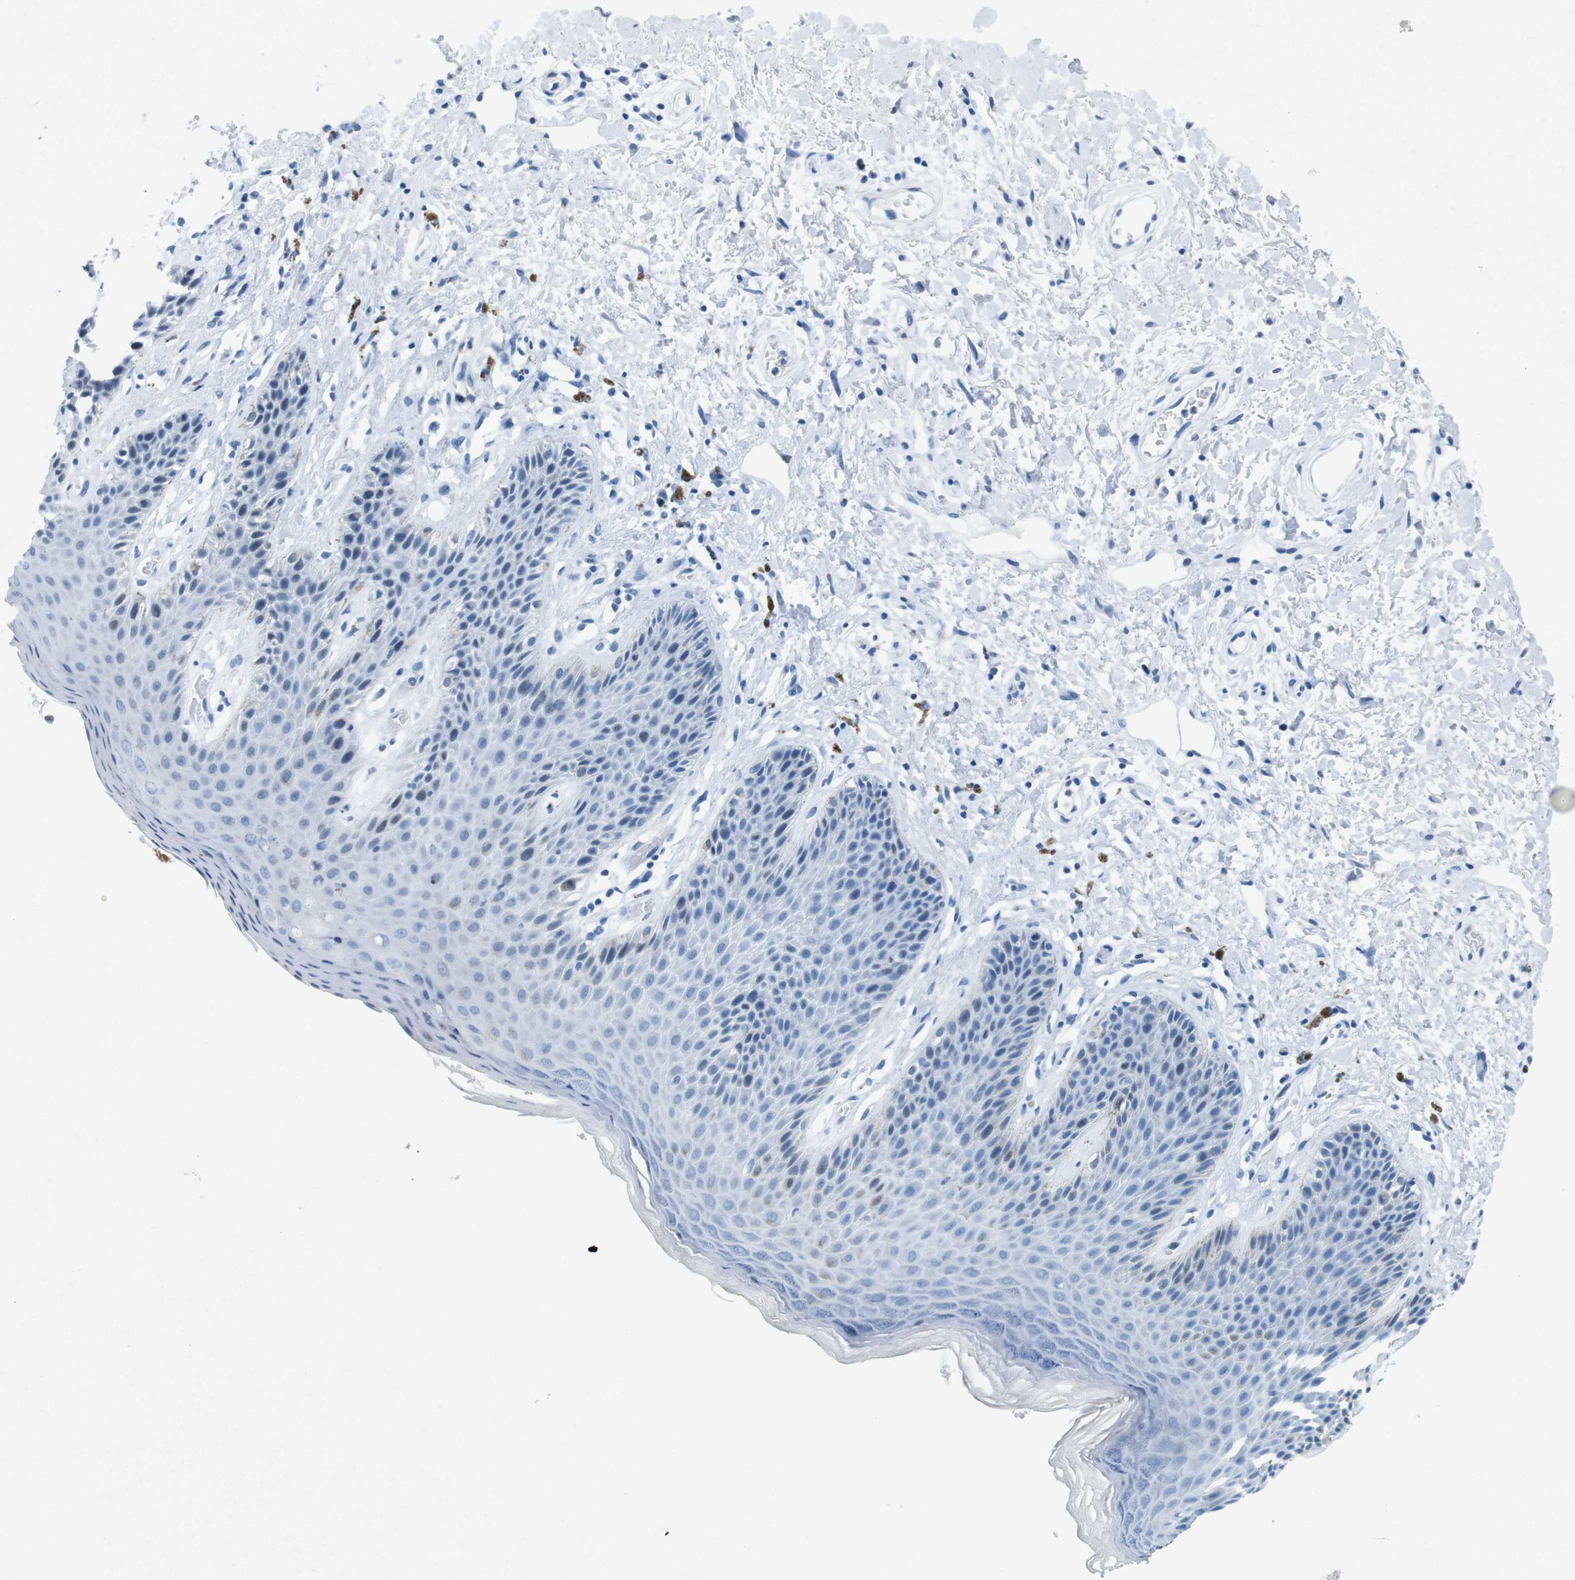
{"staining": {"intensity": "weak", "quantity": "<25%", "location": "nuclear"}, "tissue": "skin", "cell_type": "Epidermal cells", "image_type": "normal", "snomed": [{"axis": "morphology", "description": "Normal tissue, NOS"}, {"axis": "topography", "description": "Anal"}], "caption": "High magnification brightfield microscopy of benign skin stained with DAB (brown) and counterstained with hematoxylin (blue): epidermal cells show no significant positivity. The staining was performed using DAB to visualize the protein expression in brown, while the nuclei were stained in blue with hematoxylin (Magnification: 20x).", "gene": "CTAG1B", "patient": {"sex": "female", "age": 46}}